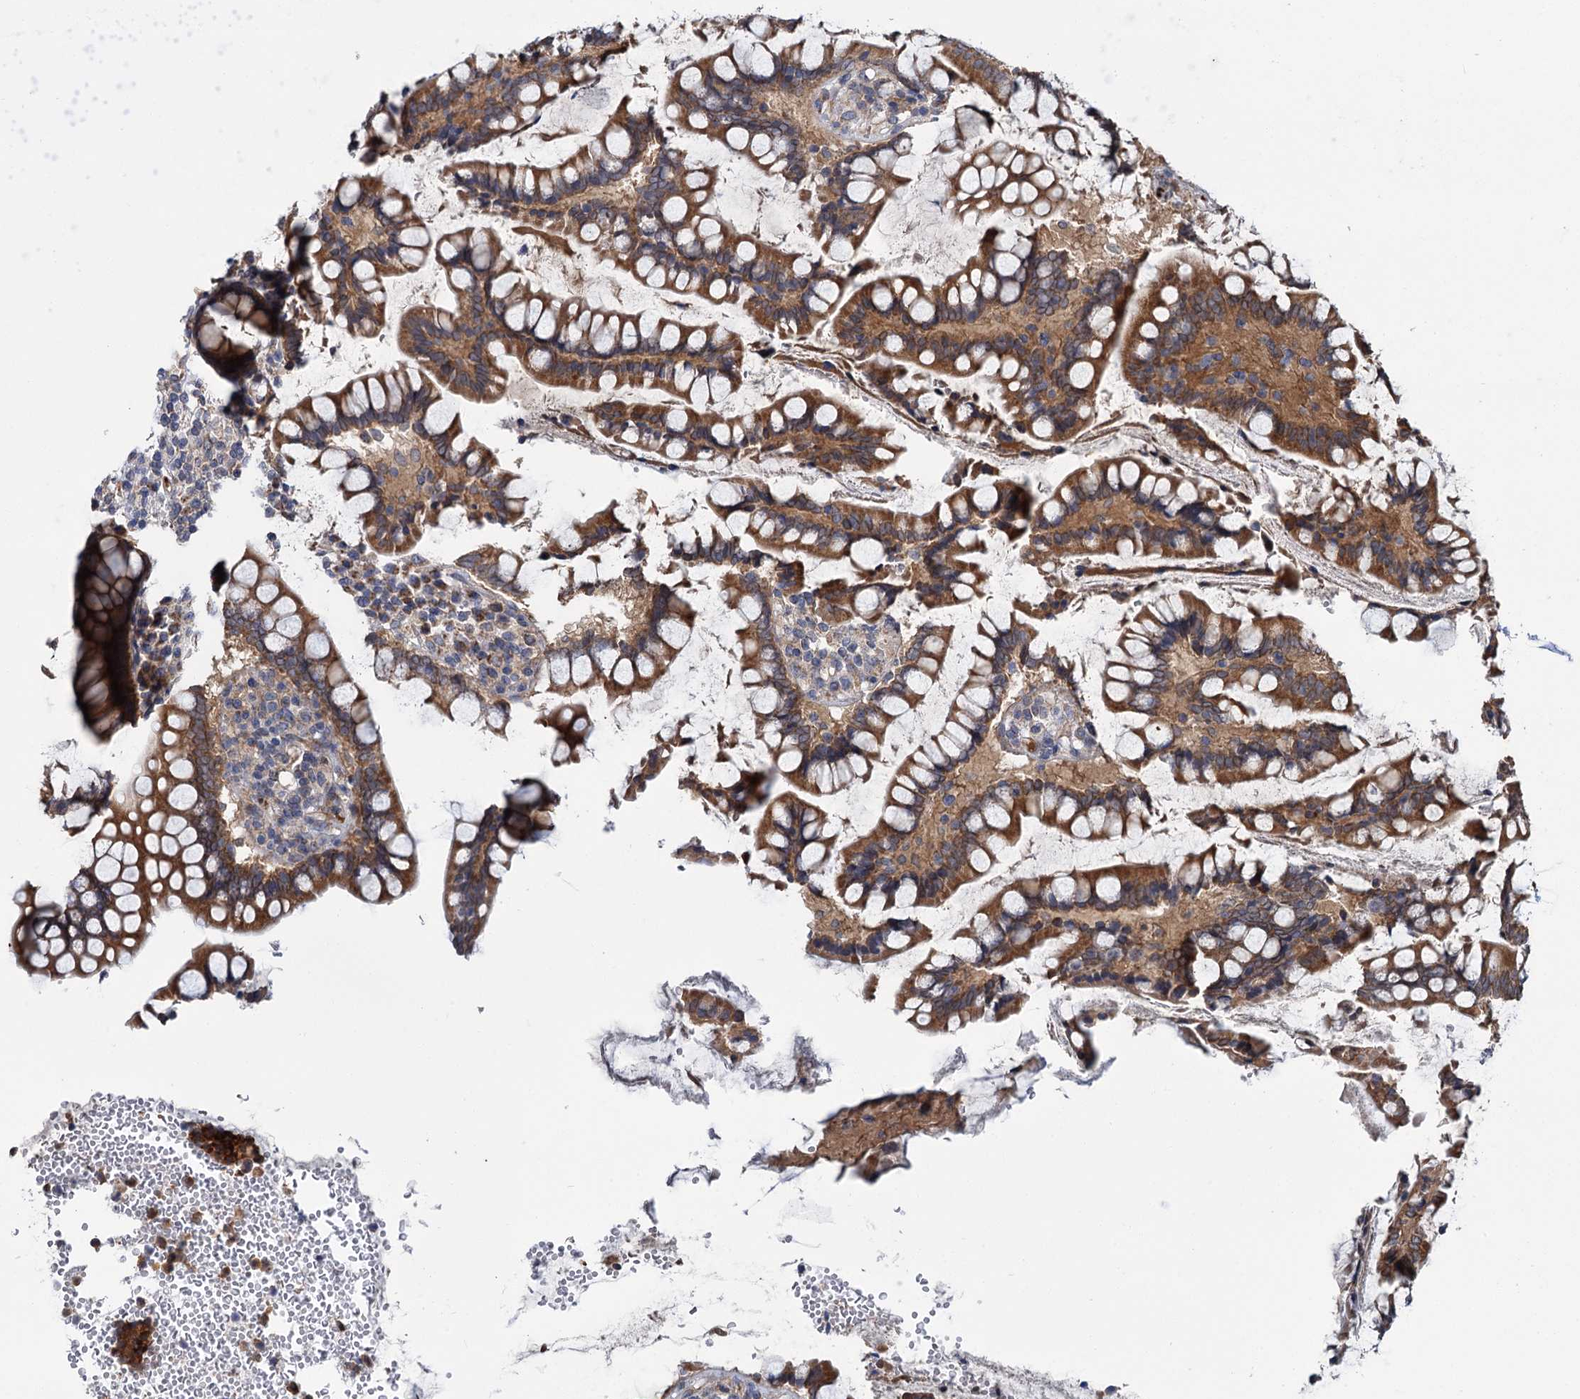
{"staining": {"intensity": "negative", "quantity": "none", "location": "none"}, "tissue": "colon", "cell_type": "Endothelial cells", "image_type": "normal", "snomed": [{"axis": "morphology", "description": "Normal tissue, NOS"}, {"axis": "topography", "description": "Colon"}], "caption": "Immunohistochemistry of unremarkable colon shows no expression in endothelial cells. The staining was performed using DAB (3,3'-diaminobenzidine) to visualize the protein expression in brown, while the nuclei were stained in blue with hematoxylin (Magnification: 20x).", "gene": "DYNC2H1", "patient": {"sex": "female", "age": 79}}